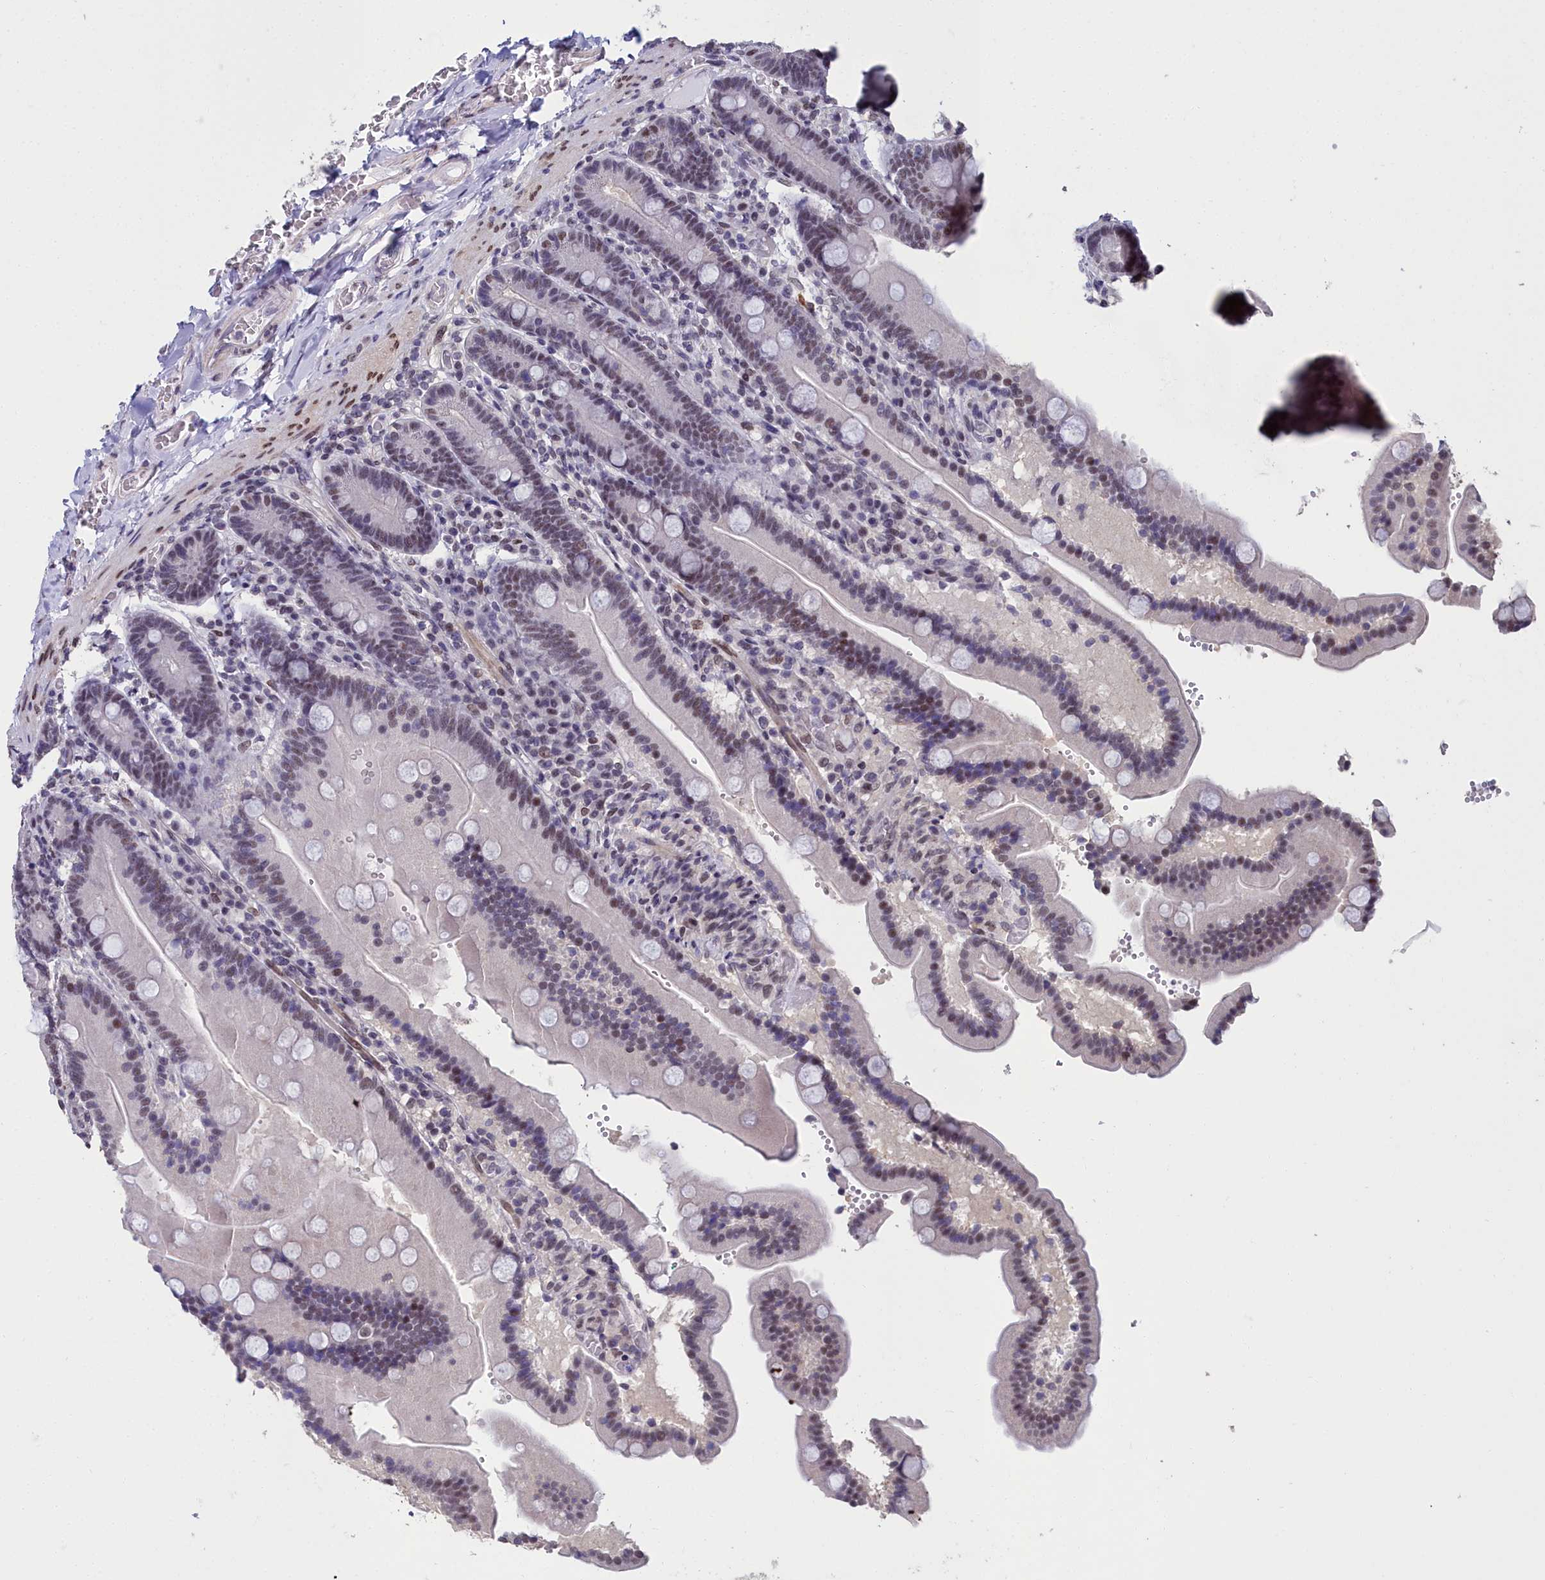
{"staining": {"intensity": "weak", "quantity": "25%-75%", "location": "nuclear"}, "tissue": "duodenum", "cell_type": "Glandular cells", "image_type": "normal", "snomed": [{"axis": "morphology", "description": "Normal tissue, NOS"}, {"axis": "topography", "description": "Duodenum"}], "caption": "Immunohistochemistry (DAB (3,3'-diaminobenzidine)) staining of benign human duodenum exhibits weak nuclear protein staining in approximately 25%-75% of glandular cells.", "gene": "CCDC97", "patient": {"sex": "female", "age": 62}}